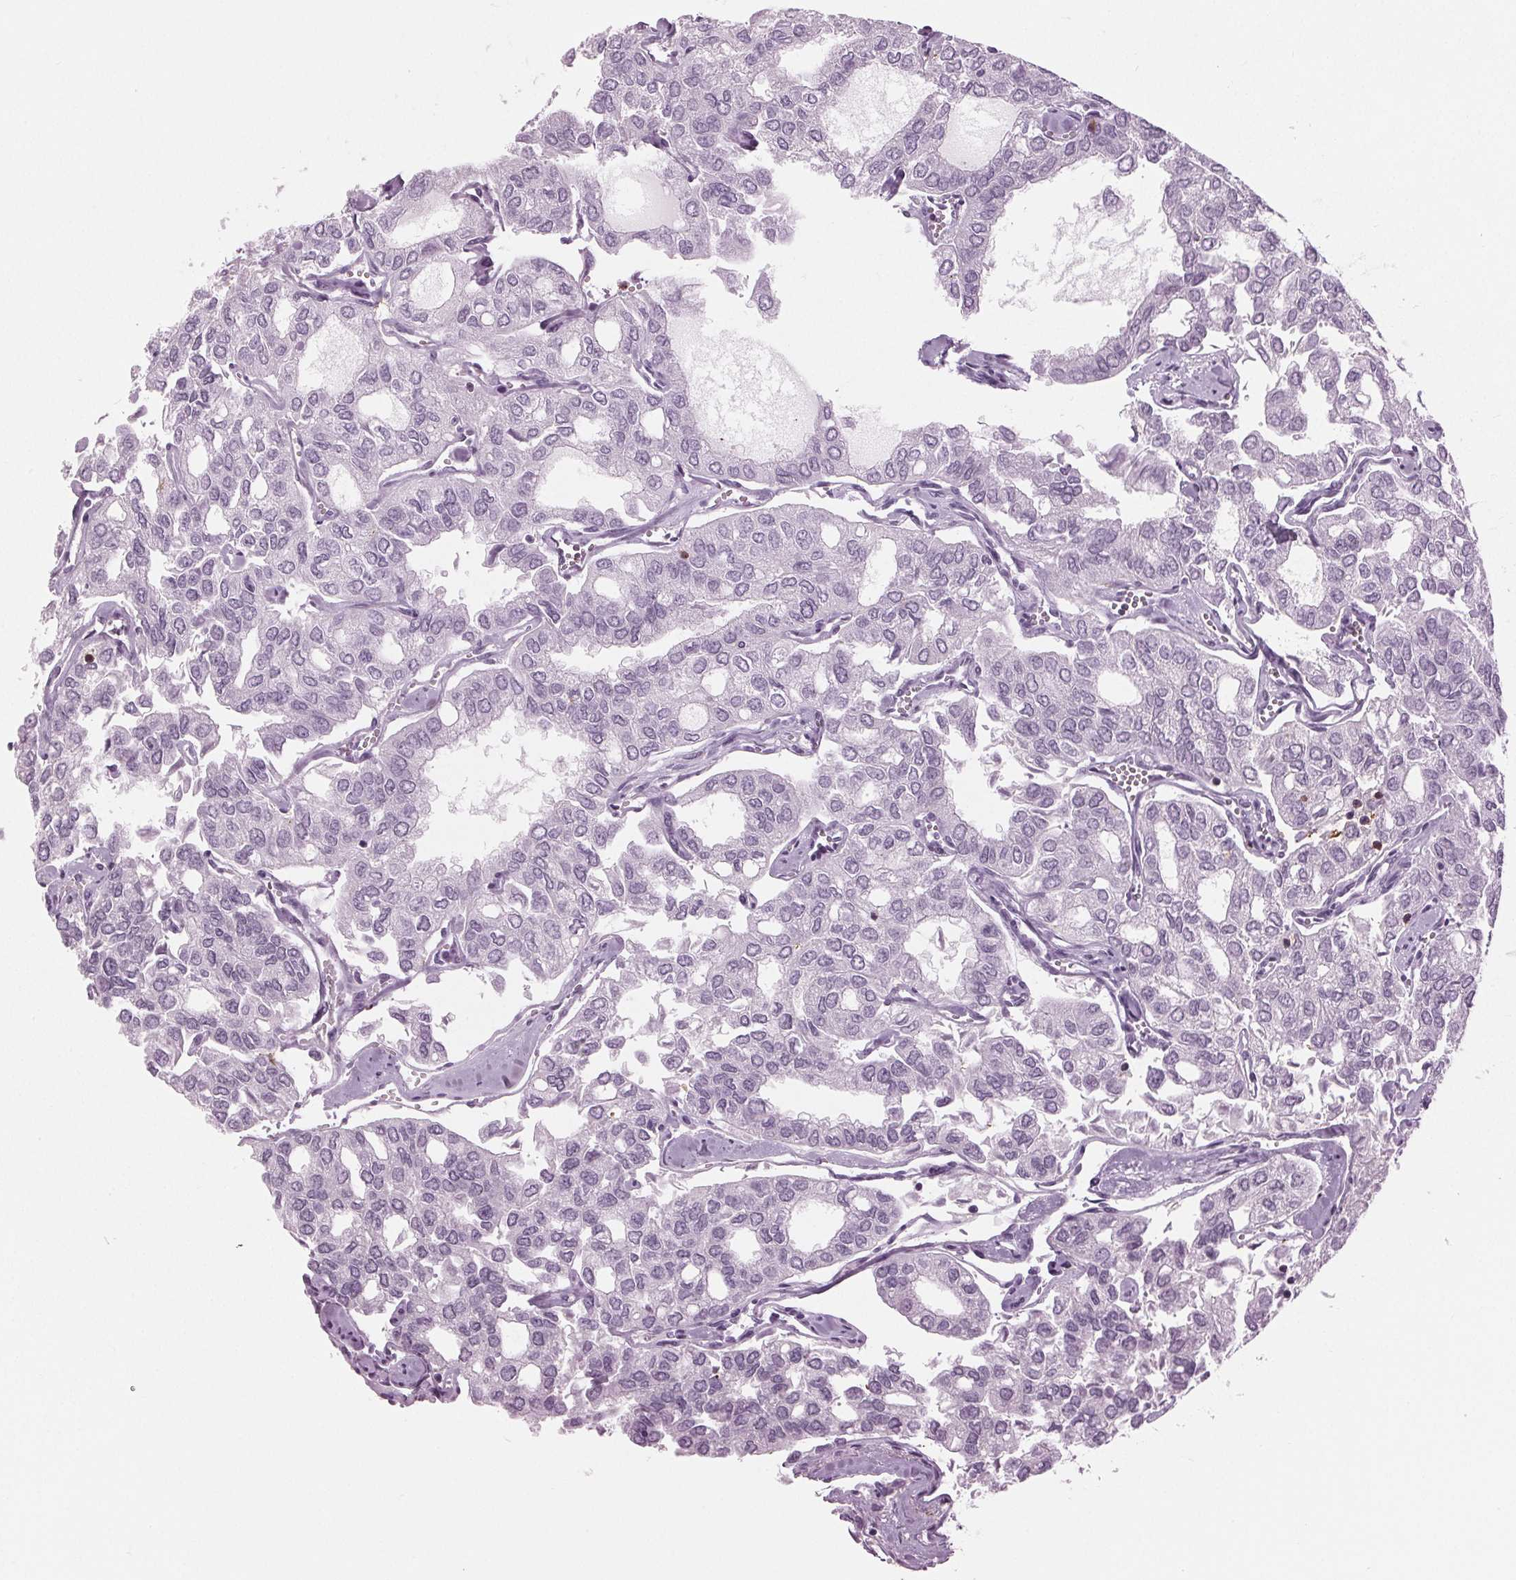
{"staining": {"intensity": "negative", "quantity": "none", "location": "none"}, "tissue": "thyroid cancer", "cell_type": "Tumor cells", "image_type": "cancer", "snomed": [{"axis": "morphology", "description": "Follicular adenoma carcinoma, NOS"}, {"axis": "topography", "description": "Thyroid gland"}], "caption": "Photomicrograph shows no protein staining in tumor cells of thyroid follicular adenoma carcinoma tissue. (Stains: DAB immunohistochemistry (IHC) with hematoxylin counter stain, Microscopy: brightfield microscopy at high magnification).", "gene": "BTLA", "patient": {"sex": "male", "age": 75}}